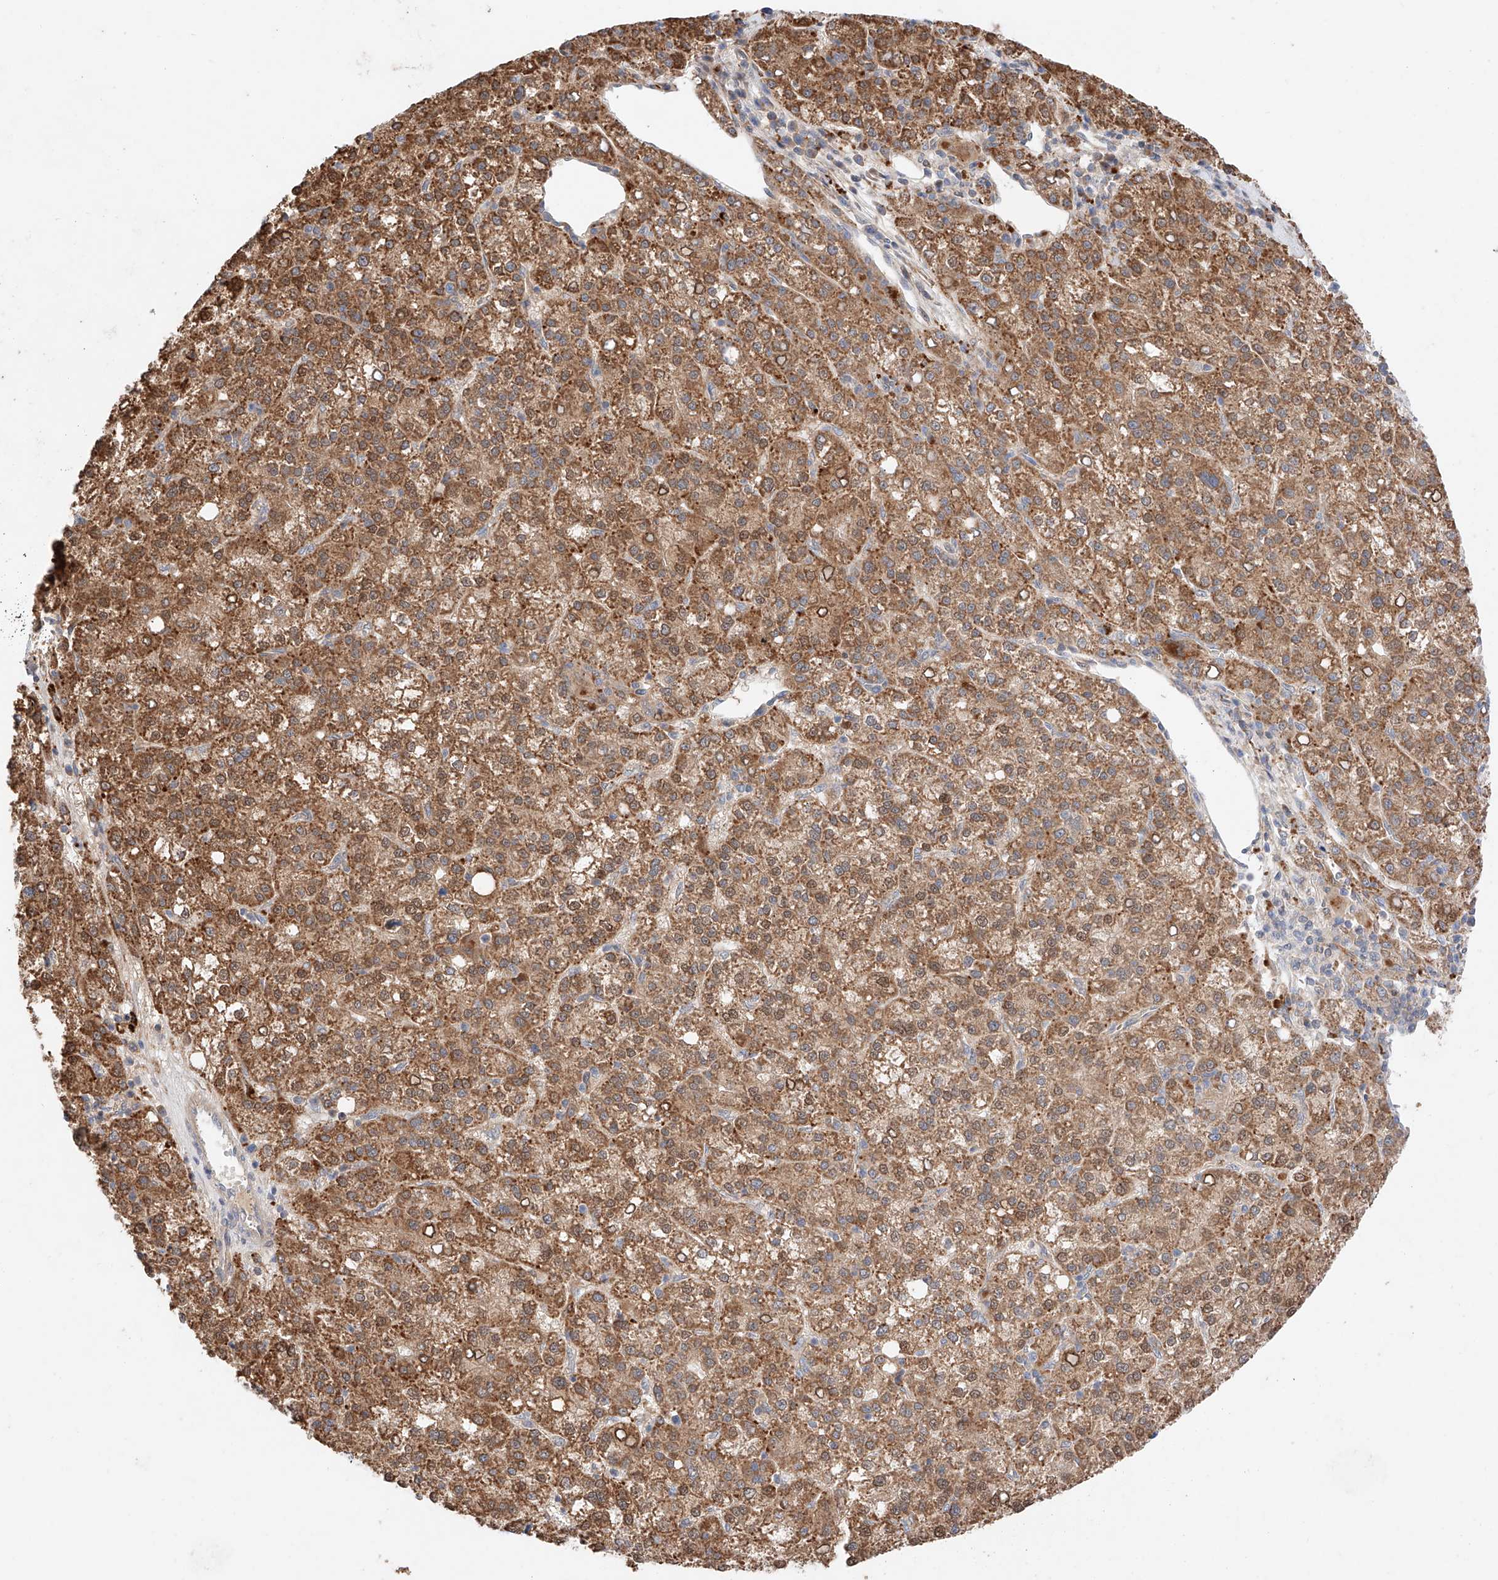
{"staining": {"intensity": "moderate", "quantity": ">75%", "location": "cytoplasmic/membranous,nuclear"}, "tissue": "liver cancer", "cell_type": "Tumor cells", "image_type": "cancer", "snomed": [{"axis": "morphology", "description": "Carcinoma, Hepatocellular, NOS"}, {"axis": "topography", "description": "Liver"}], "caption": "Hepatocellular carcinoma (liver) was stained to show a protein in brown. There is medium levels of moderate cytoplasmic/membranous and nuclear positivity in approximately >75% of tumor cells.", "gene": "GCNT1", "patient": {"sex": "female", "age": 58}}